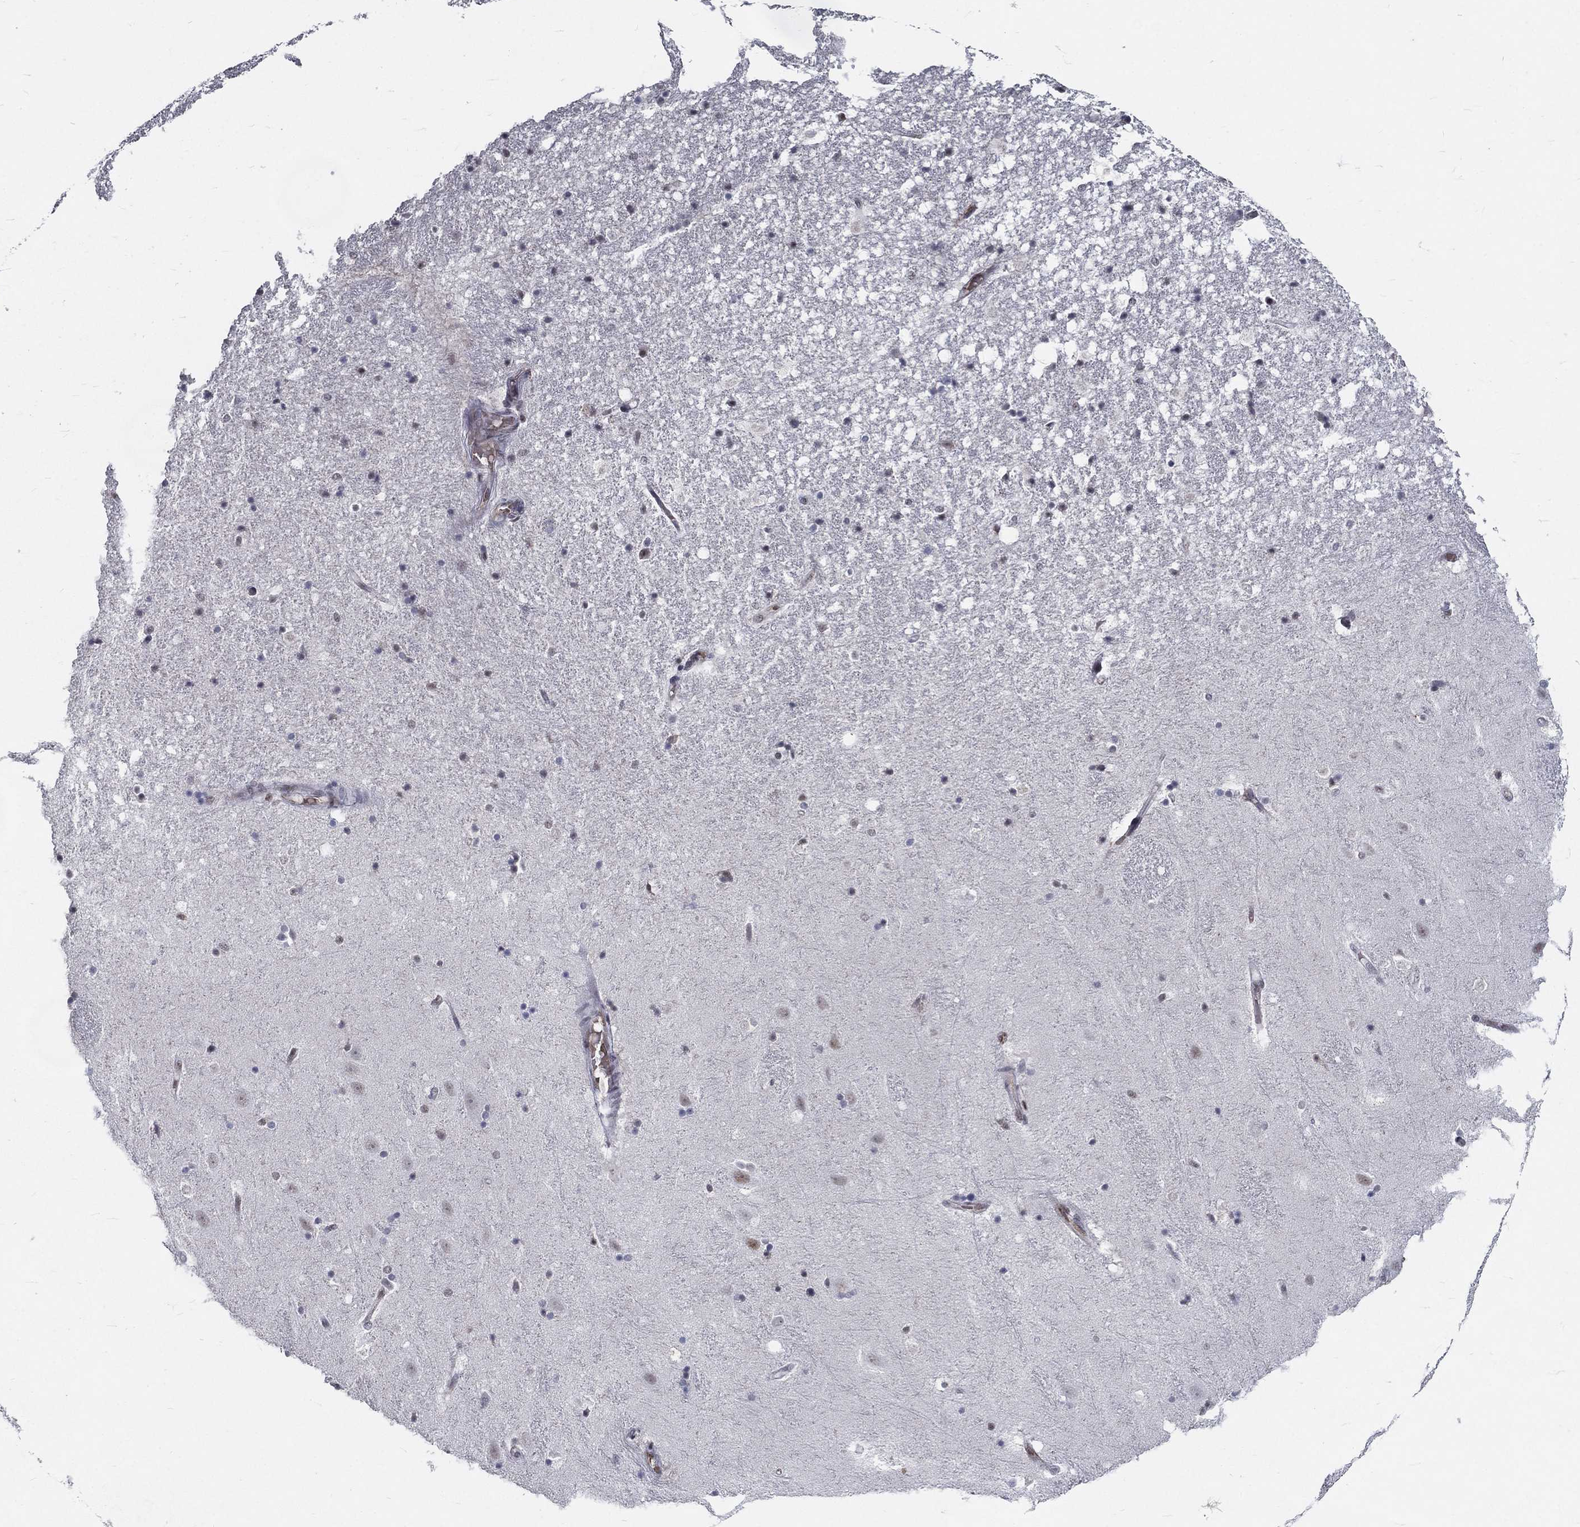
{"staining": {"intensity": "negative", "quantity": "none", "location": "none"}, "tissue": "hippocampus", "cell_type": "Glial cells", "image_type": "normal", "snomed": [{"axis": "morphology", "description": "Normal tissue, NOS"}, {"axis": "topography", "description": "Hippocampus"}], "caption": "Immunohistochemistry photomicrograph of unremarkable hippocampus stained for a protein (brown), which reveals no expression in glial cells. (Brightfield microscopy of DAB IHC at high magnification).", "gene": "ZBED1", "patient": {"sex": "male", "age": 49}}